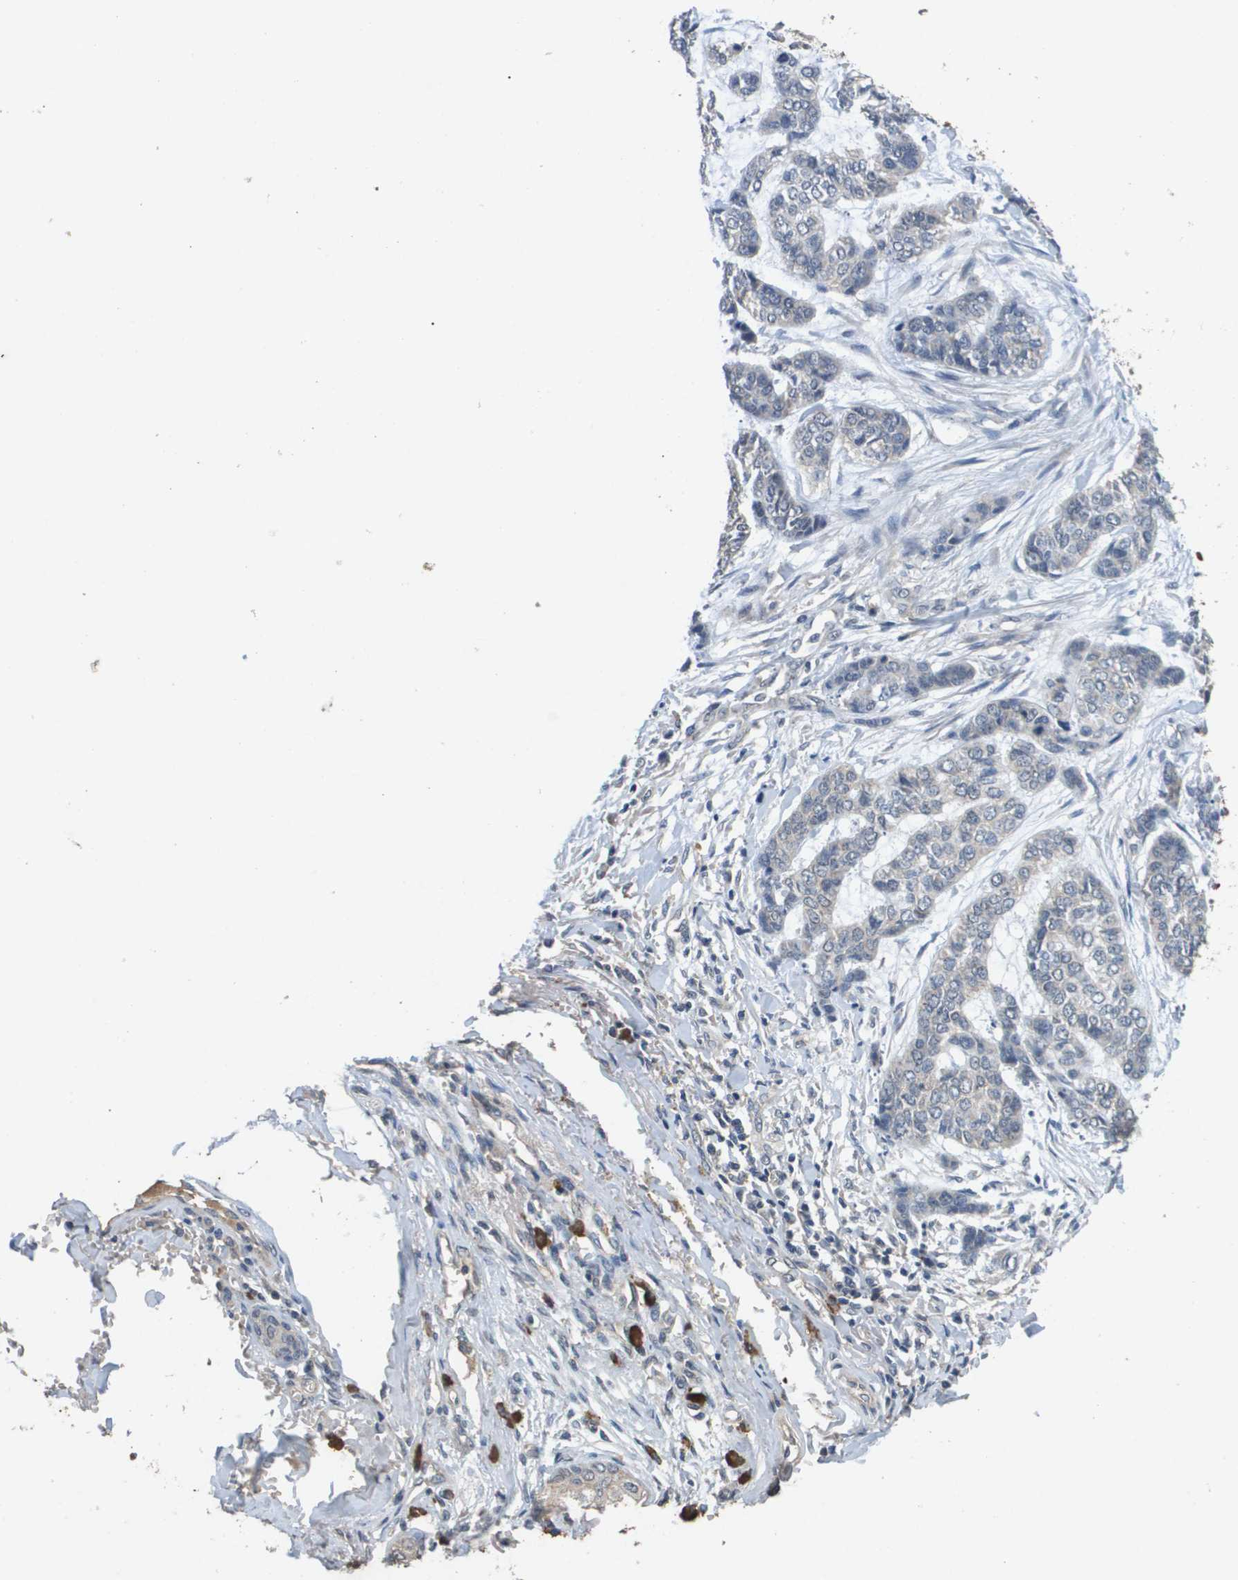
{"staining": {"intensity": "negative", "quantity": "none", "location": "none"}, "tissue": "skin cancer", "cell_type": "Tumor cells", "image_type": "cancer", "snomed": [{"axis": "morphology", "description": "Basal cell carcinoma"}, {"axis": "topography", "description": "Skin"}], "caption": "Tumor cells show no significant protein staining in skin cancer (basal cell carcinoma). (DAB (3,3'-diaminobenzidine) immunohistochemistry, high magnification).", "gene": "PROC", "patient": {"sex": "female", "age": 64}}